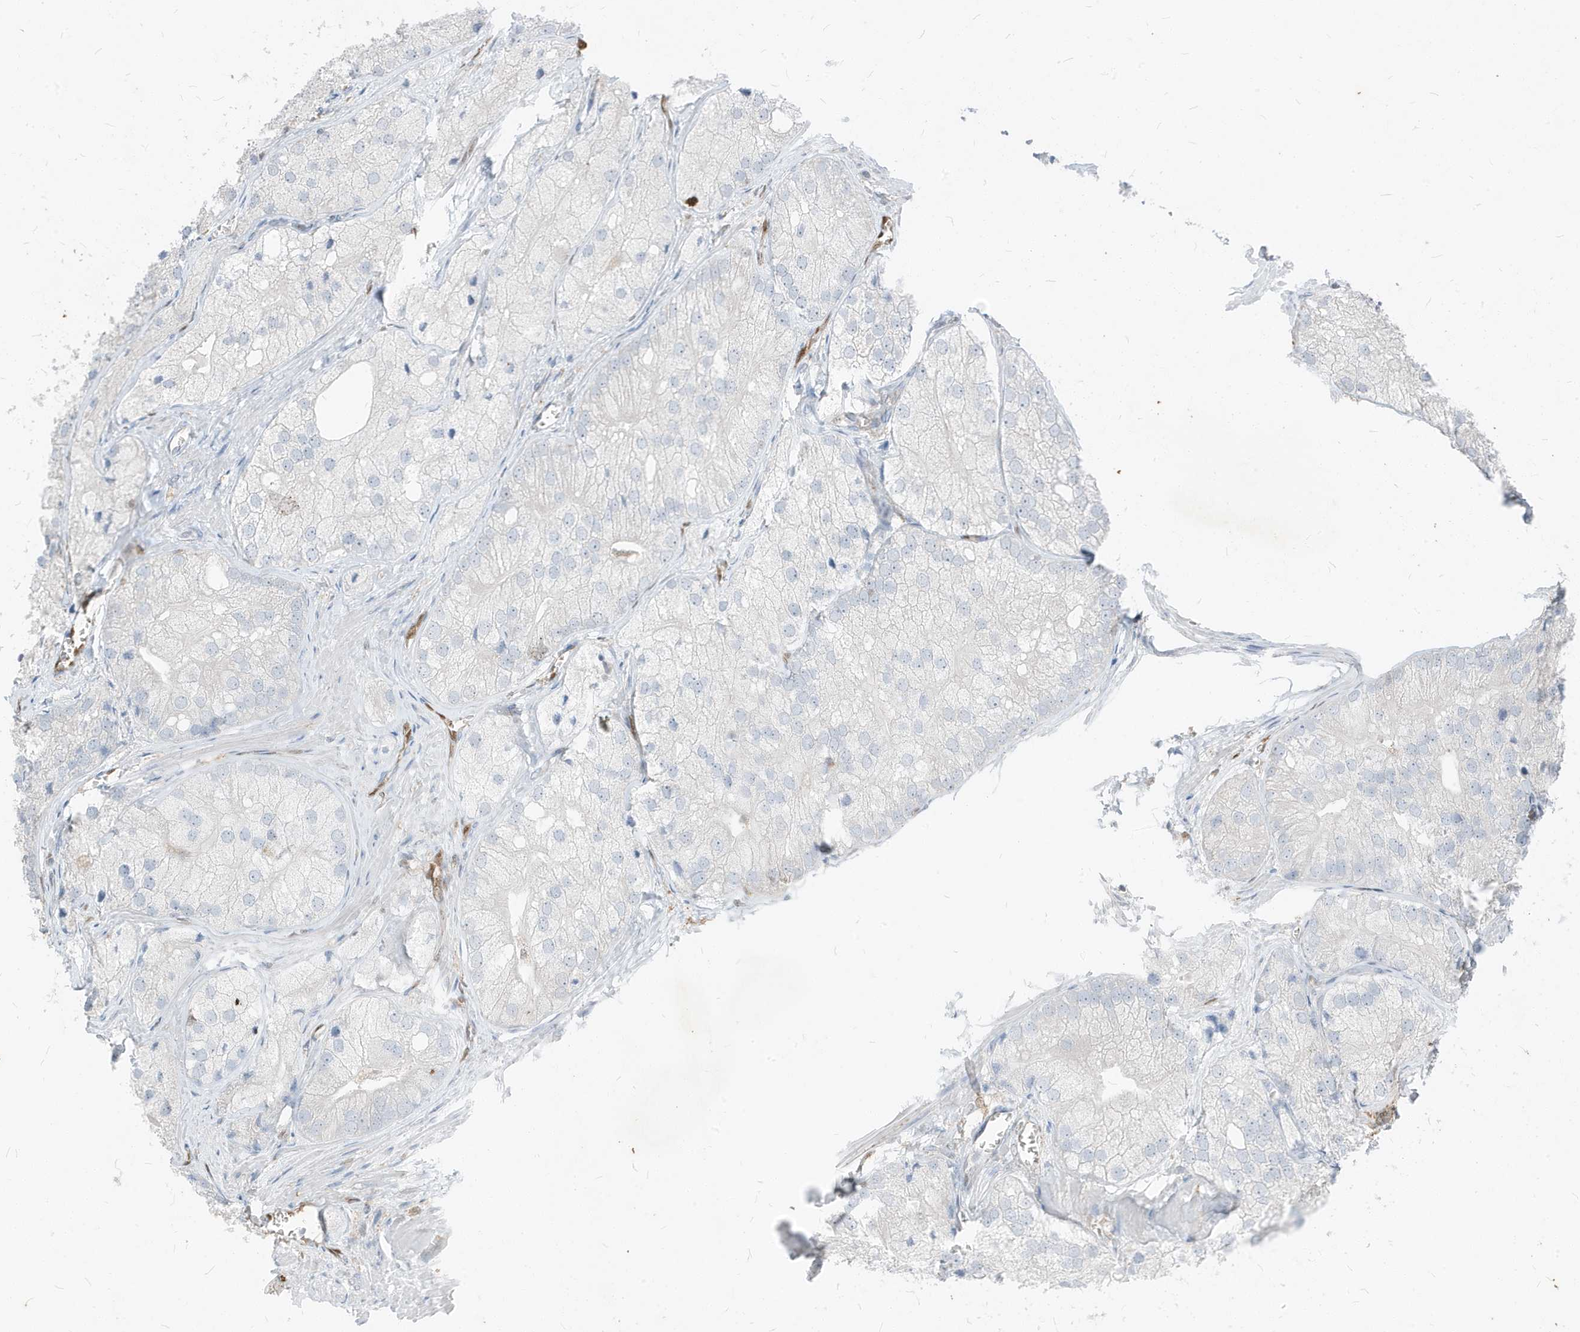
{"staining": {"intensity": "negative", "quantity": "none", "location": "none"}, "tissue": "prostate cancer", "cell_type": "Tumor cells", "image_type": "cancer", "snomed": [{"axis": "morphology", "description": "Adenocarcinoma, Low grade"}, {"axis": "topography", "description": "Prostate"}], "caption": "Human adenocarcinoma (low-grade) (prostate) stained for a protein using immunohistochemistry exhibits no expression in tumor cells.", "gene": "NCOA7", "patient": {"sex": "male", "age": 69}}